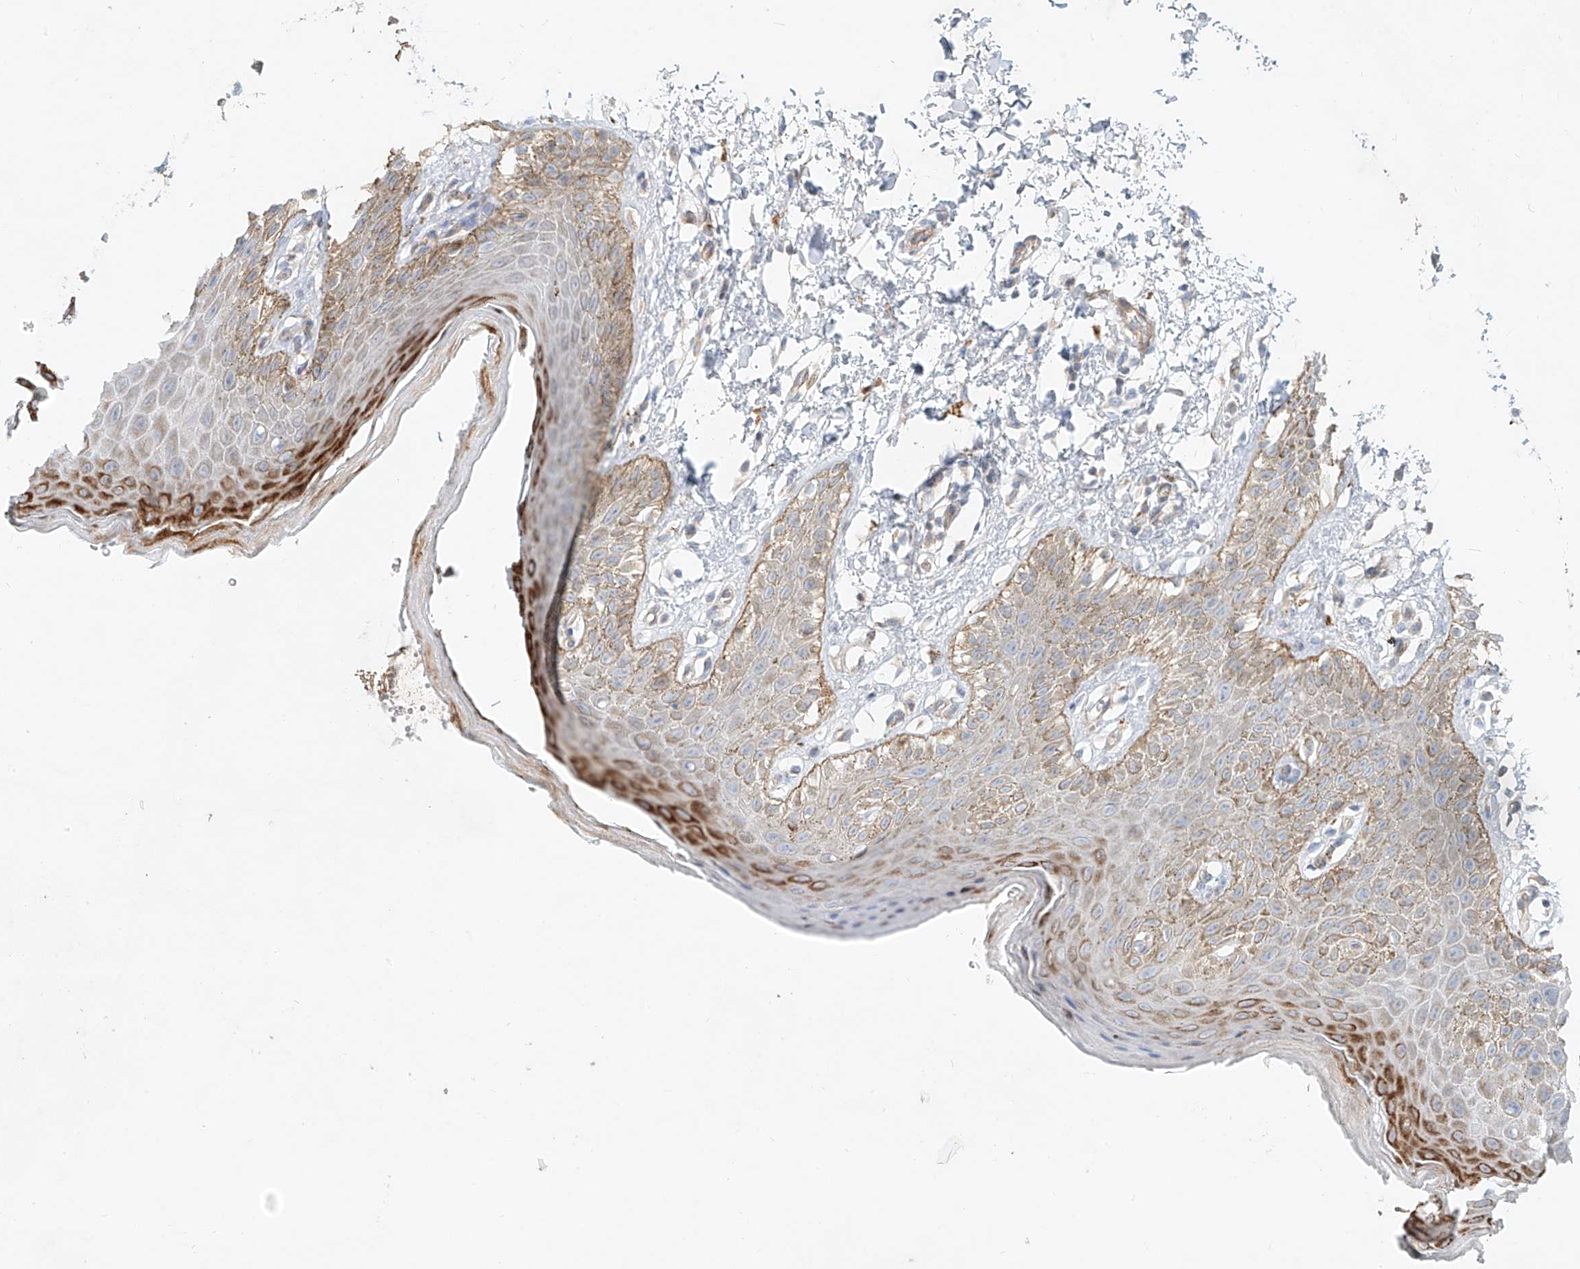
{"staining": {"intensity": "strong", "quantity": "<25%", "location": "cytoplasmic/membranous"}, "tissue": "skin", "cell_type": "Epidermal cells", "image_type": "normal", "snomed": [{"axis": "morphology", "description": "Normal tissue, NOS"}, {"axis": "topography", "description": "Anal"}], "caption": "Immunohistochemistry (IHC) (DAB) staining of normal skin shows strong cytoplasmic/membranous protein expression in approximately <25% of epidermal cells. (Brightfield microscopy of DAB IHC at high magnification).", "gene": "AJM1", "patient": {"sex": "male", "age": 44}}